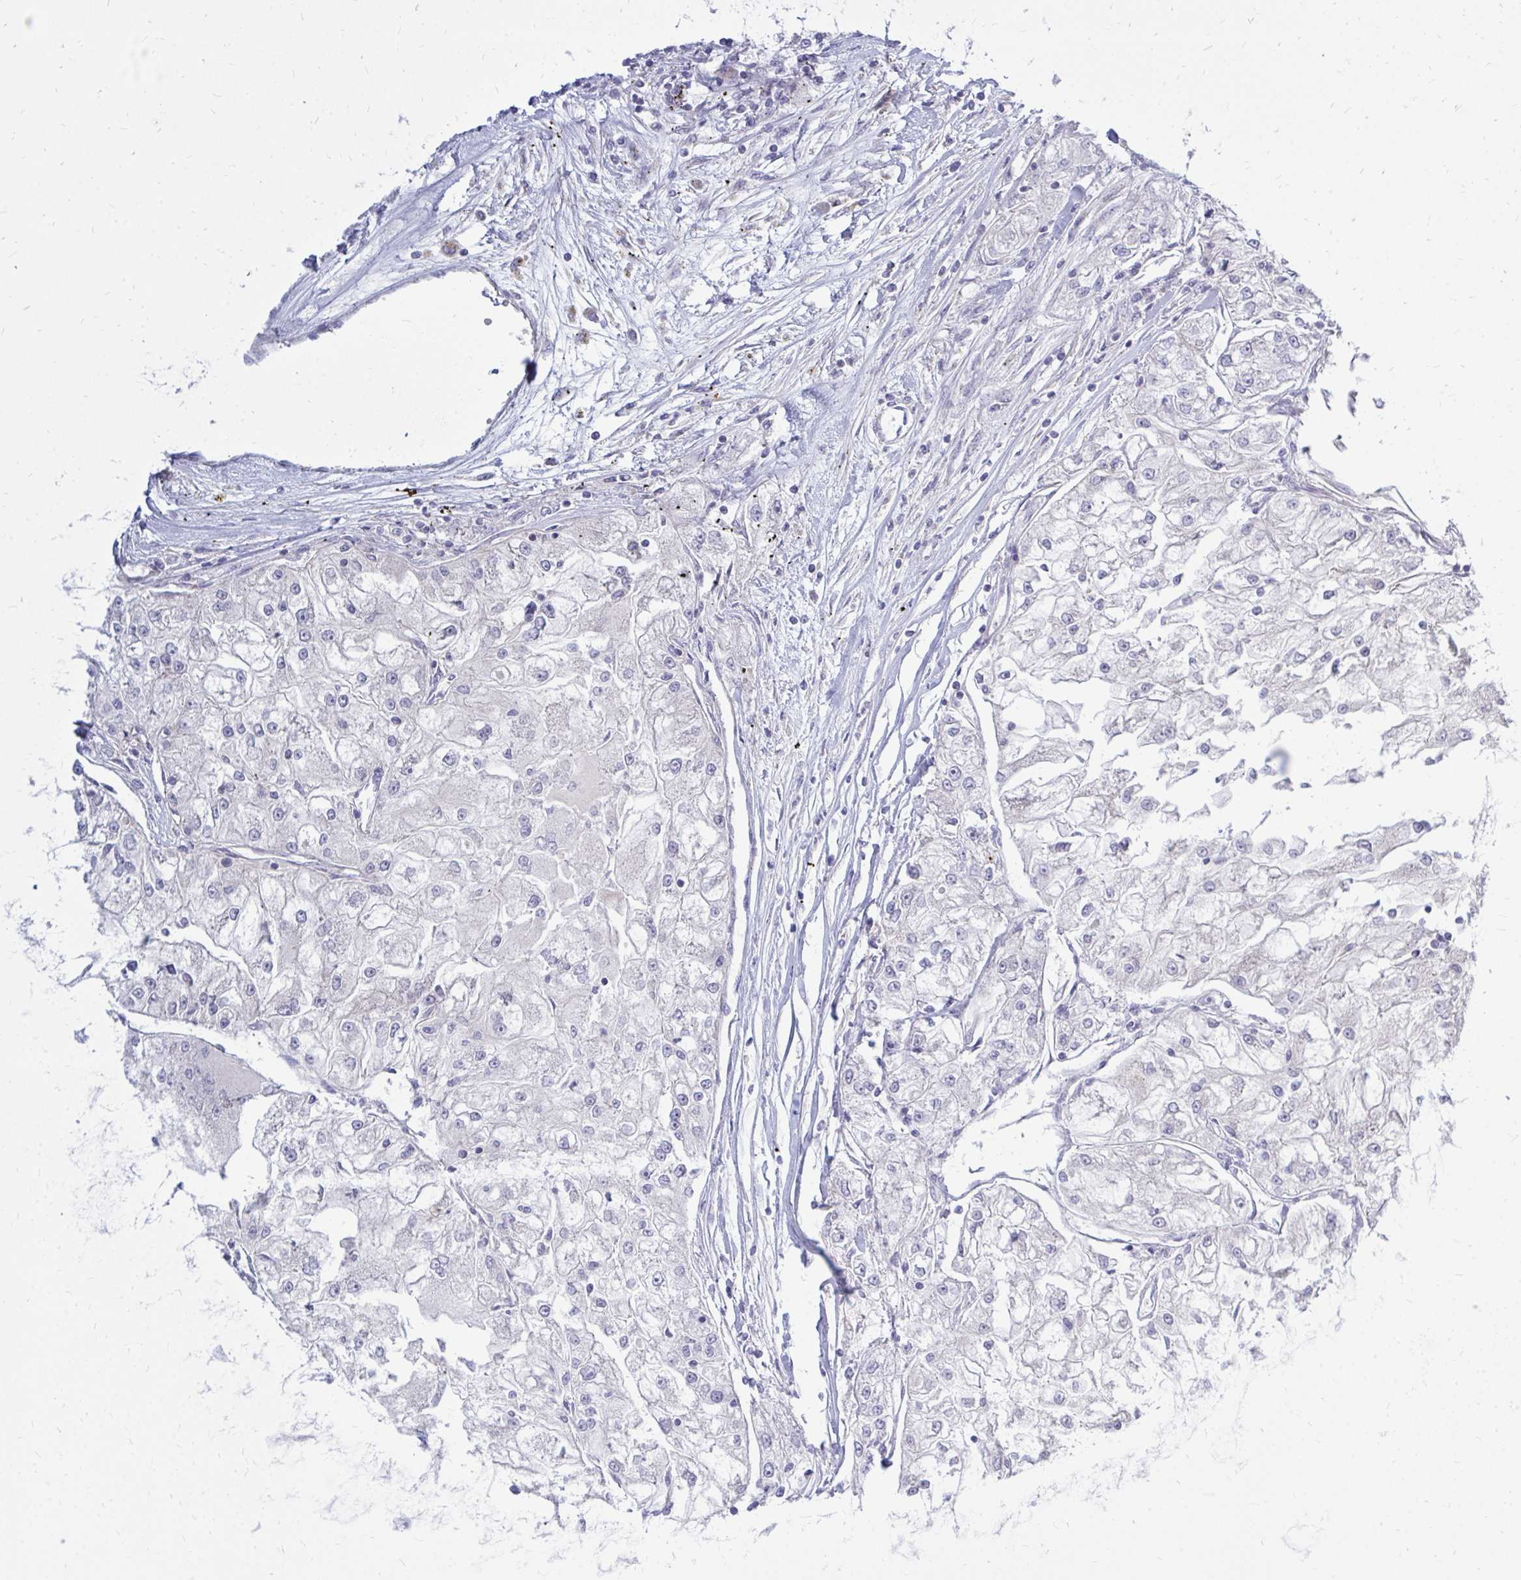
{"staining": {"intensity": "negative", "quantity": "none", "location": "none"}, "tissue": "renal cancer", "cell_type": "Tumor cells", "image_type": "cancer", "snomed": [{"axis": "morphology", "description": "Adenocarcinoma, NOS"}, {"axis": "topography", "description": "Kidney"}], "caption": "Immunohistochemistry (IHC) histopathology image of renal cancer stained for a protein (brown), which displays no expression in tumor cells. (DAB (3,3'-diaminobenzidine) IHC visualized using brightfield microscopy, high magnification).", "gene": "OR10R2", "patient": {"sex": "female", "age": 72}}